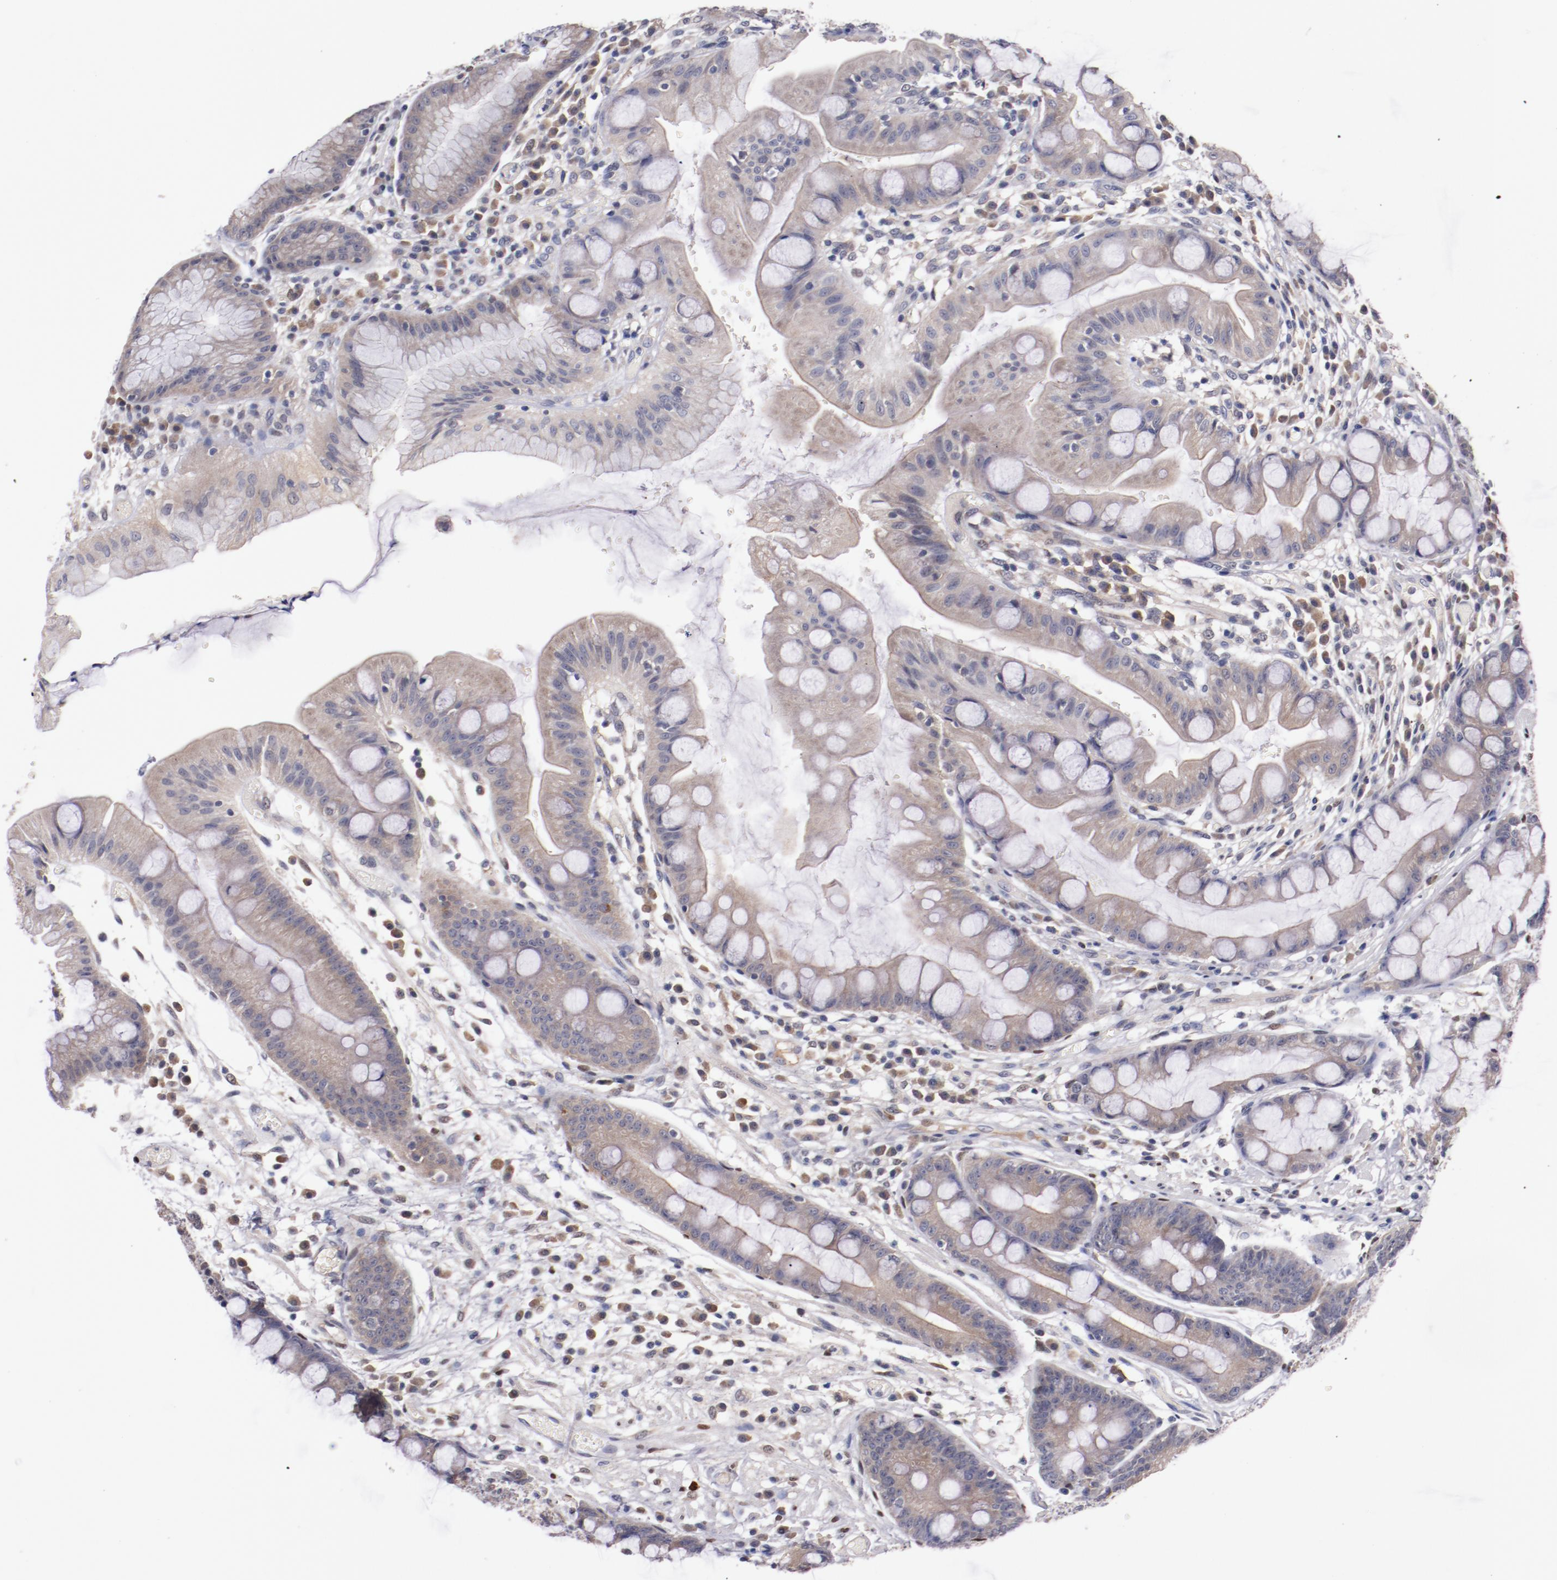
{"staining": {"intensity": "weak", "quantity": ">75%", "location": "cytoplasmic/membranous"}, "tissue": "stomach", "cell_type": "Glandular cells", "image_type": "normal", "snomed": [{"axis": "morphology", "description": "Normal tissue, NOS"}, {"axis": "morphology", "description": "Inflammation, NOS"}, {"axis": "topography", "description": "Stomach, lower"}], "caption": "Immunohistochemical staining of unremarkable stomach demonstrates weak cytoplasmic/membranous protein staining in about >75% of glandular cells.", "gene": "FAM81A", "patient": {"sex": "male", "age": 59}}